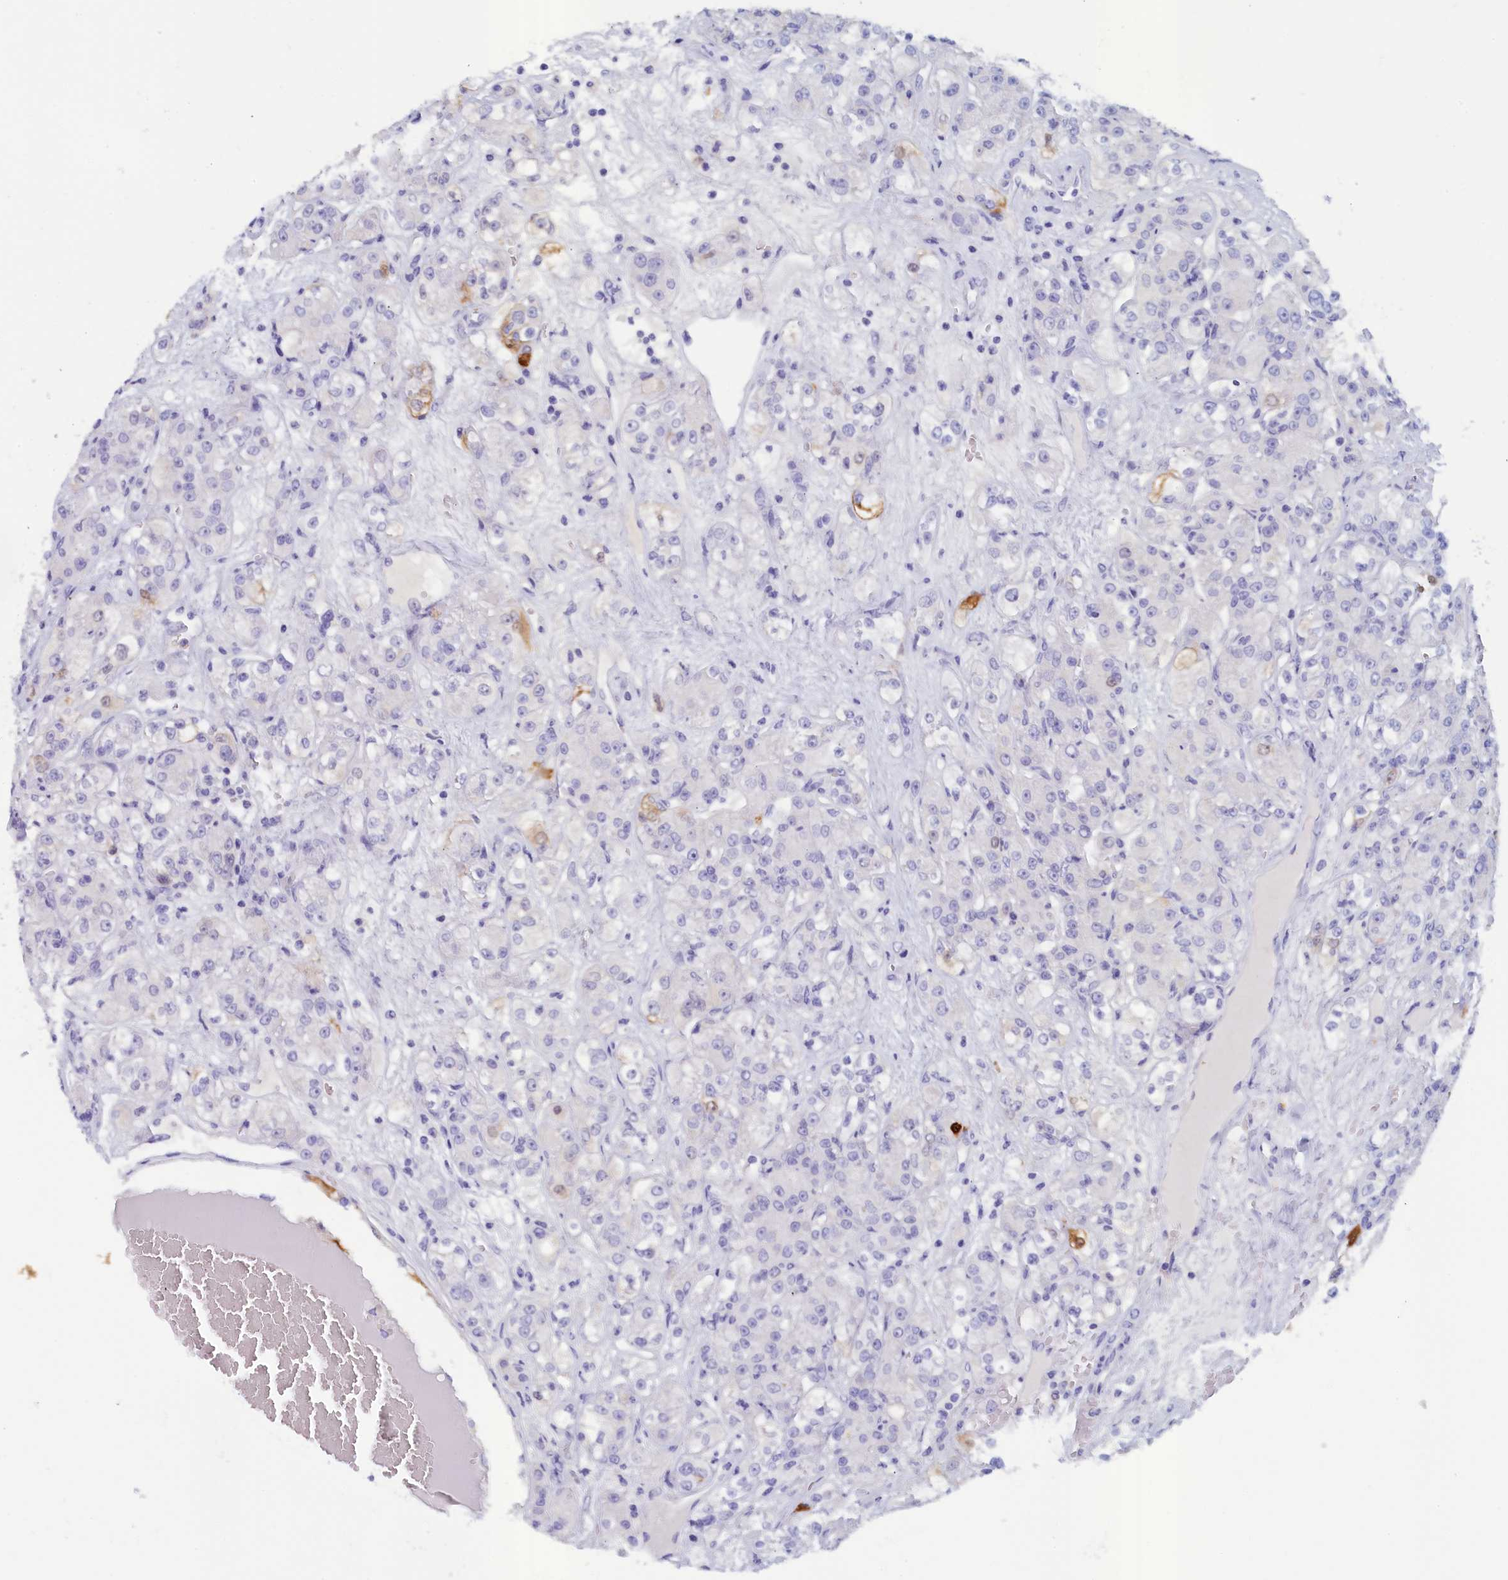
{"staining": {"intensity": "negative", "quantity": "none", "location": "none"}, "tissue": "renal cancer", "cell_type": "Tumor cells", "image_type": "cancer", "snomed": [{"axis": "morphology", "description": "Normal tissue, NOS"}, {"axis": "morphology", "description": "Adenocarcinoma, NOS"}, {"axis": "topography", "description": "Kidney"}], "caption": "DAB immunohistochemical staining of human renal adenocarcinoma displays no significant staining in tumor cells. The staining was performed using DAB (3,3'-diaminobenzidine) to visualize the protein expression in brown, while the nuclei were stained in blue with hematoxylin (Magnification: 20x).", "gene": "ANKRD2", "patient": {"sex": "male", "age": 61}}